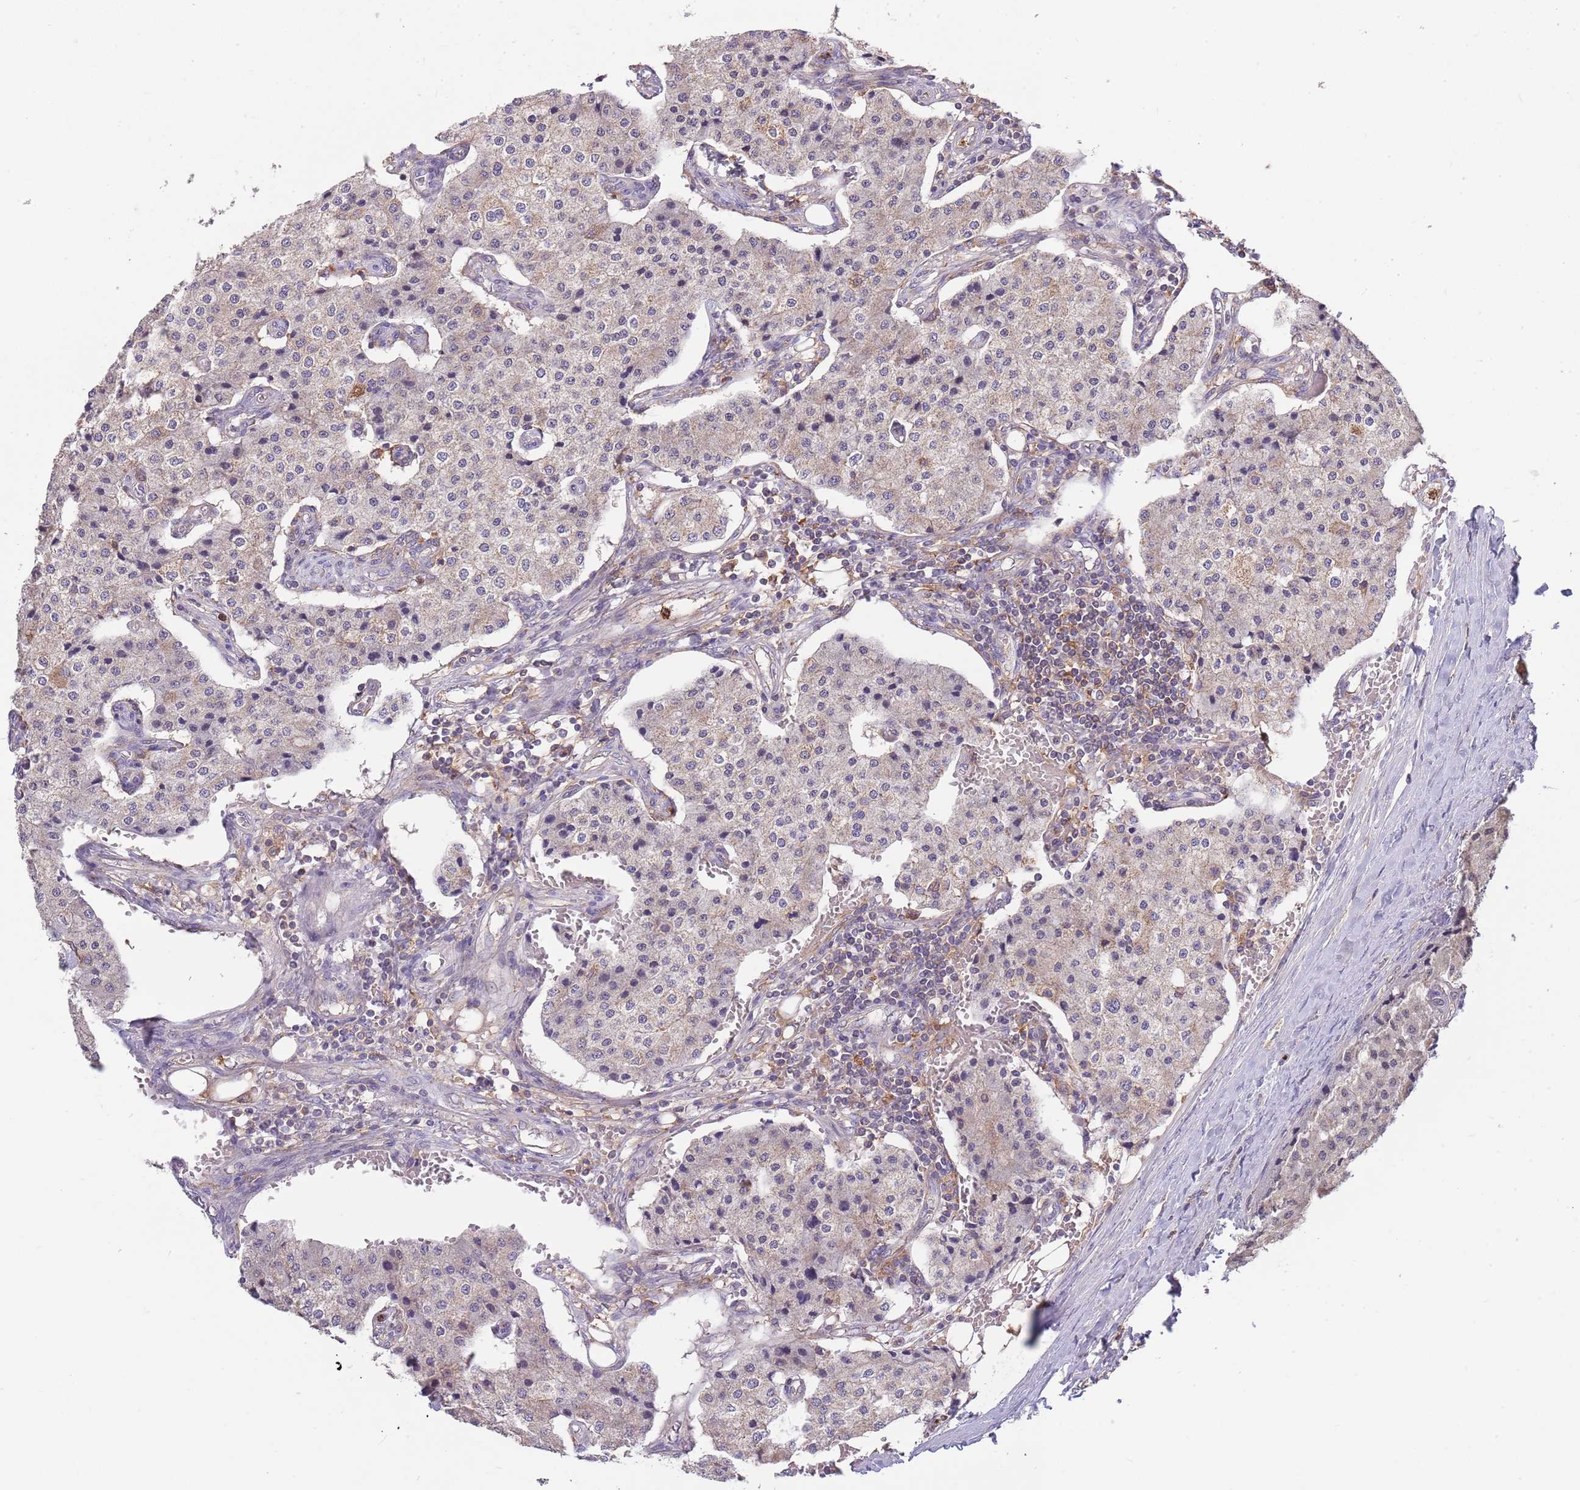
{"staining": {"intensity": "weak", "quantity": "<25%", "location": "cytoplasmic/membranous"}, "tissue": "carcinoid", "cell_type": "Tumor cells", "image_type": "cancer", "snomed": [{"axis": "morphology", "description": "Carcinoid, malignant, NOS"}, {"axis": "topography", "description": "Colon"}], "caption": "Tumor cells are negative for brown protein staining in malignant carcinoid. The staining is performed using DAB (3,3'-diaminobenzidine) brown chromogen with nuclei counter-stained in using hematoxylin.", "gene": "DDT", "patient": {"sex": "female", "age": 52}}